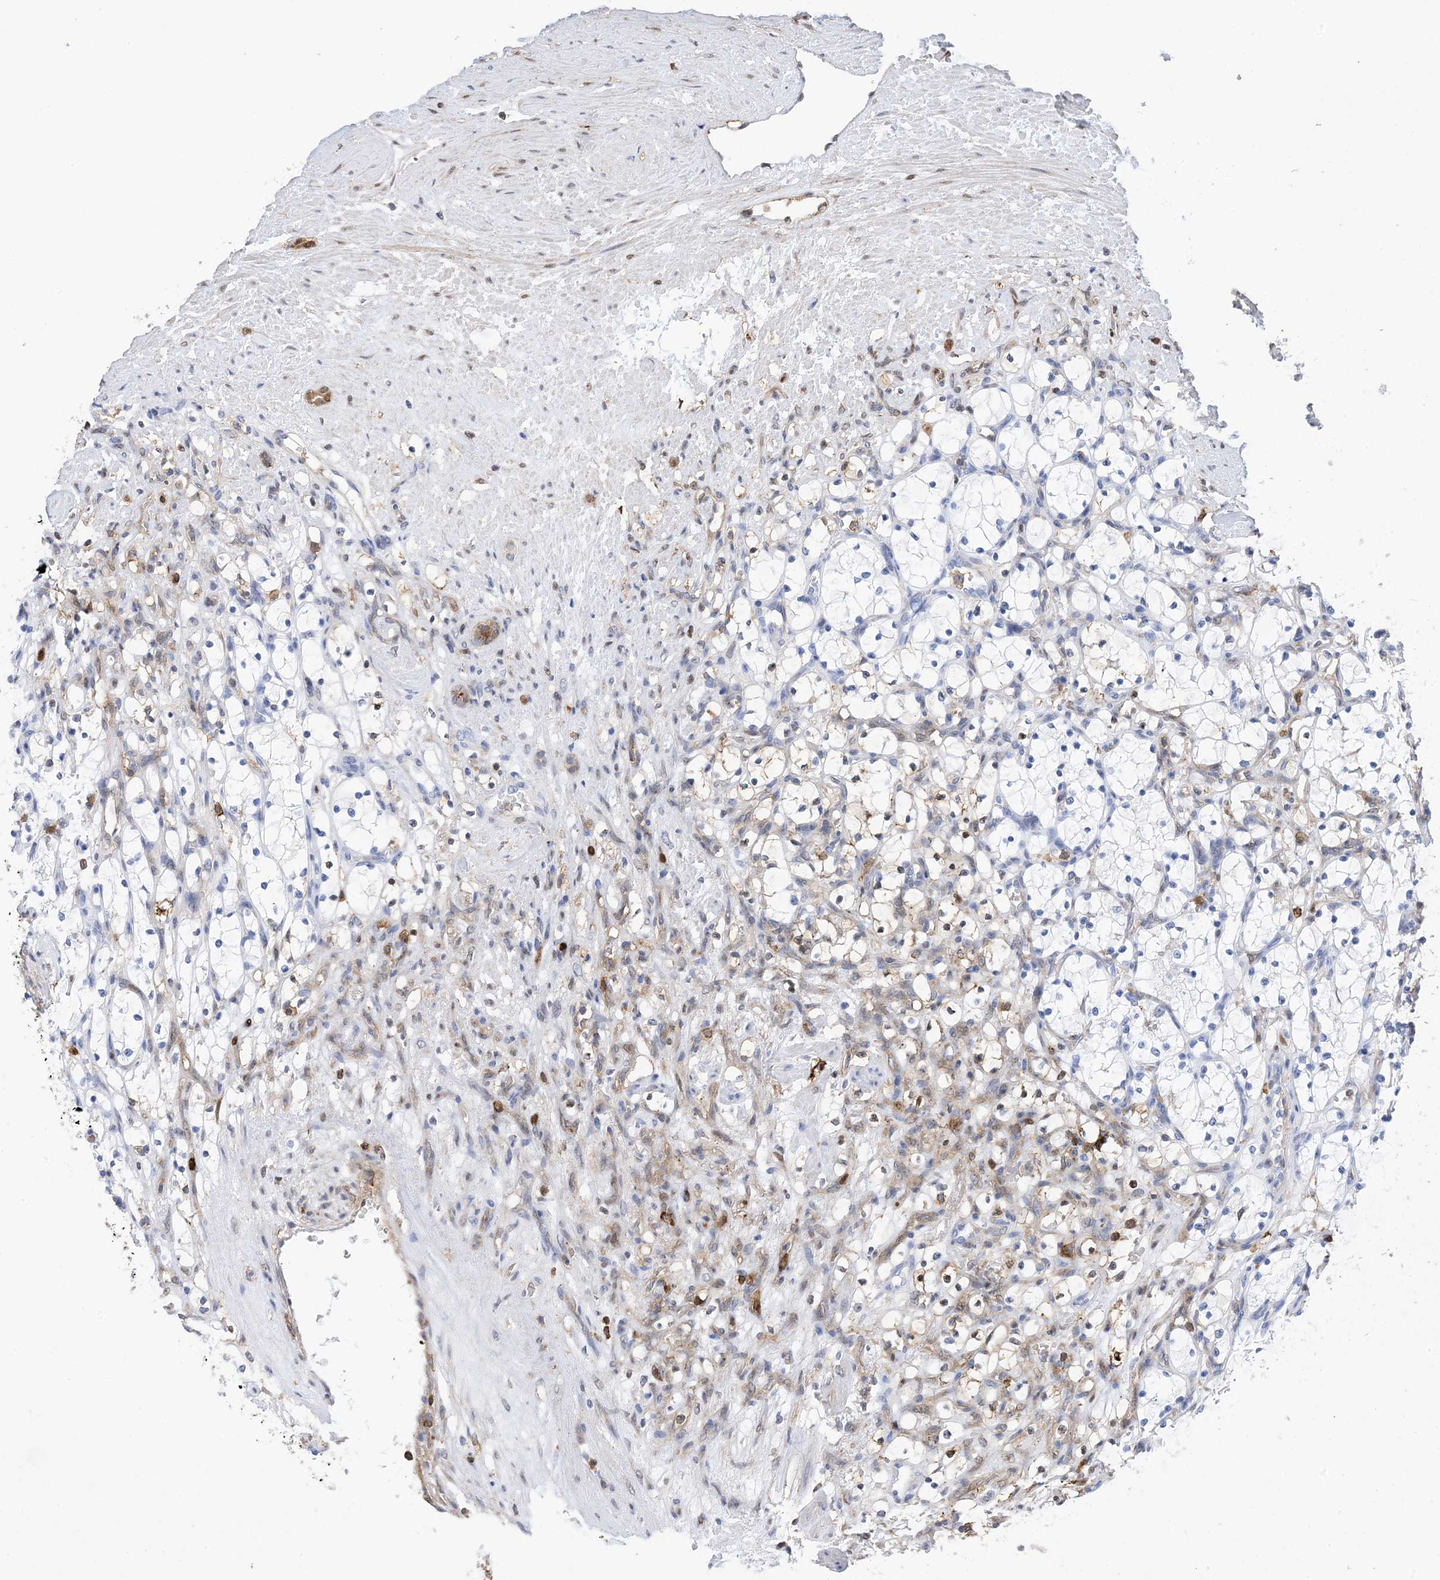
{"staining": {"intensity": "weak", "quantity": "<25%", "location": "cytoplasmic/membranous"}, "tissue": "renal cancer", "cell_type": "Tumor cells", "image_type": "cancer", "snomed": [{"axis": "morphology", "description": "Adenocarcinoma, NOS"}, {"axis": "topography", "description": "Kidney"}], "caption": "This is an IHC micrograph of human renal cancer. There is no positivity in tumor cells.", "gene": "ANXA1", "patient": {"sex": "female", "age": 69}}